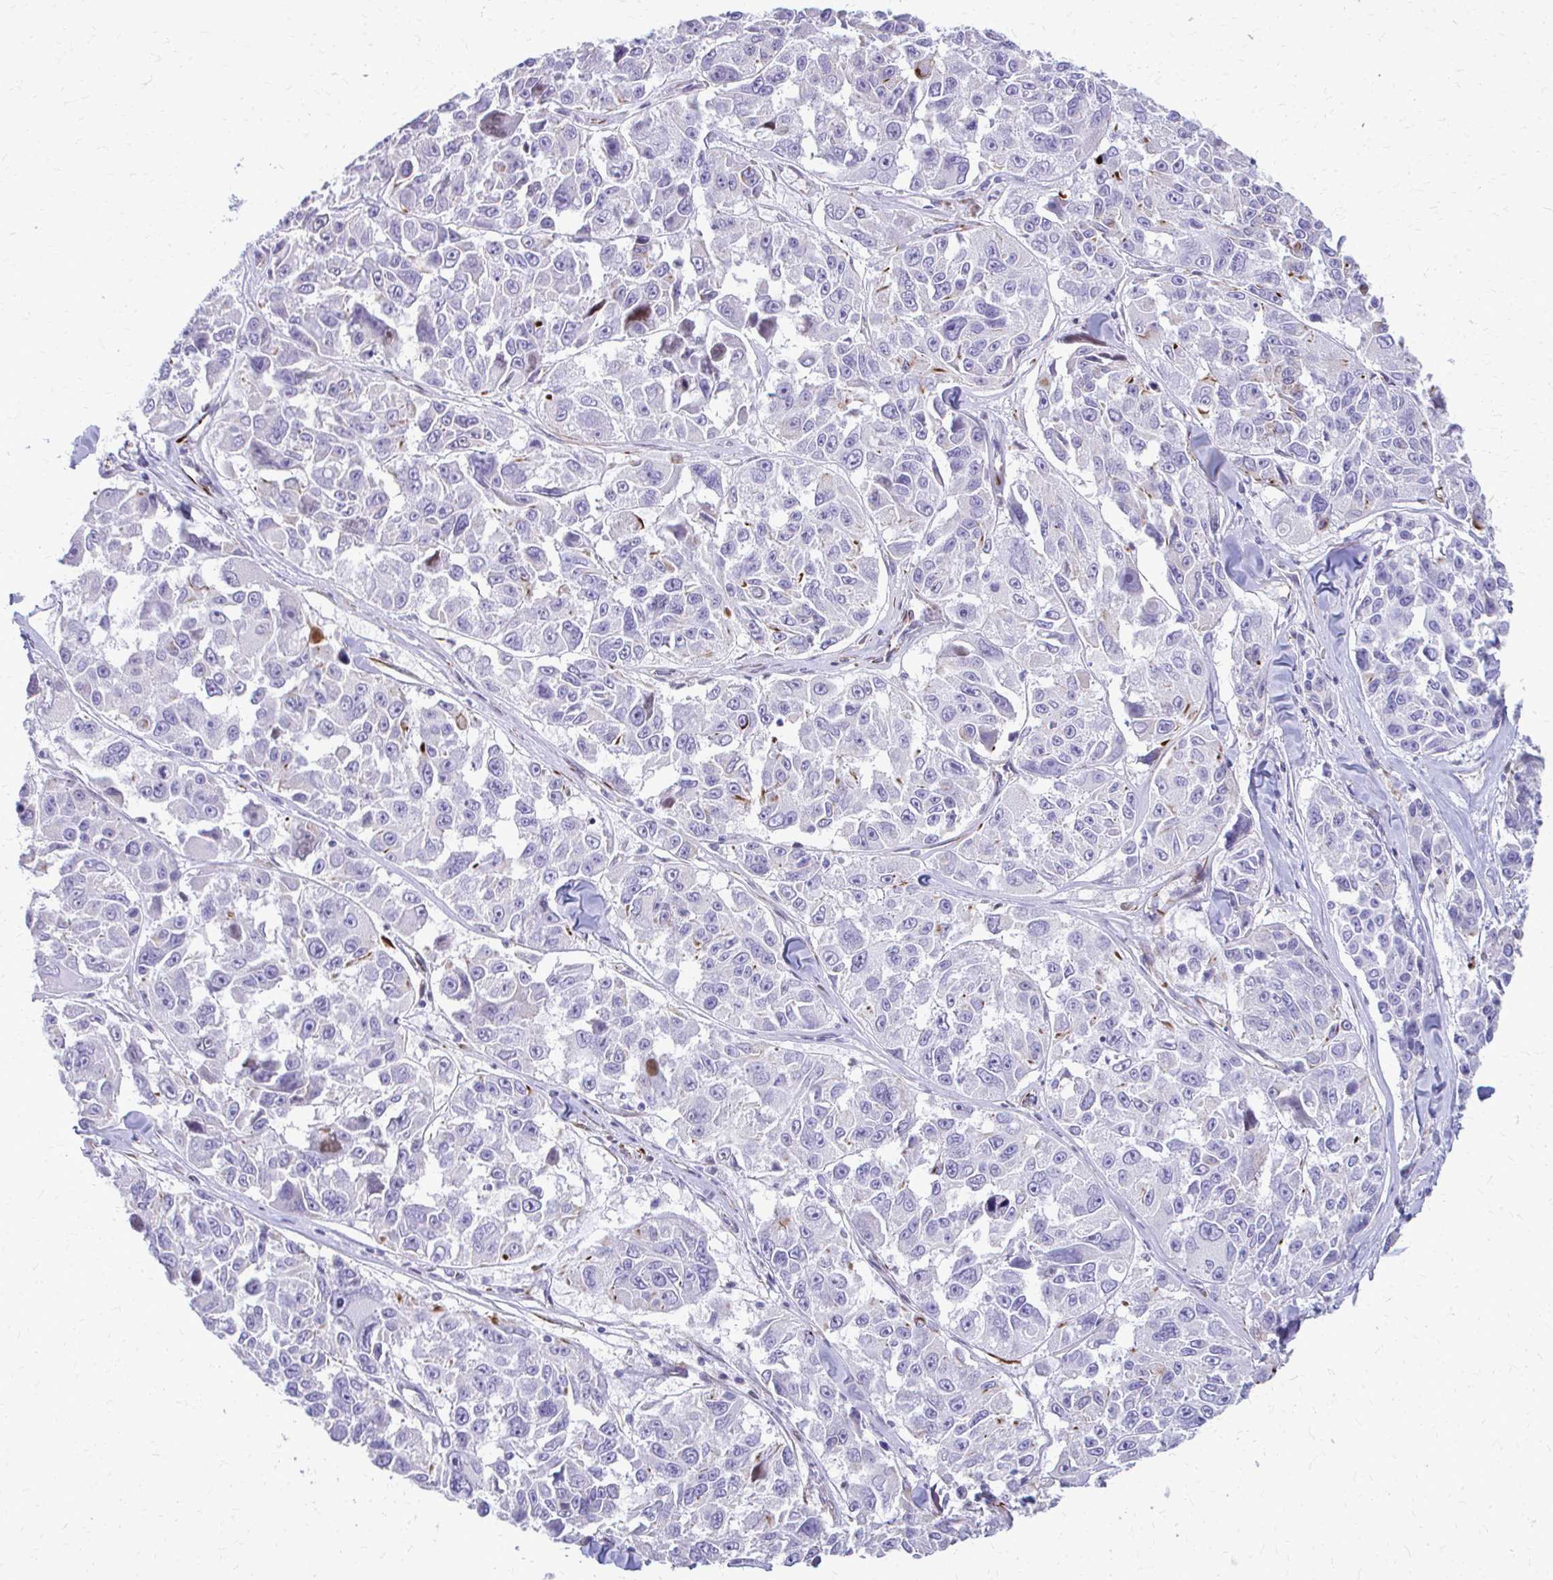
{"staining": {"intensity": "negative", "quantity": "none", "location": "none"}, "tissue": "melanoma", "cell_type": "Tumor cells", "image_type": "cancer", "snomed": [{"axis": "morphology", "description": "Malignant melanoma, NOS"}, {"axis": "topography", "description": "Skin"}], "caption": "This is an immunohistochemistry (IHC) micrograph of human malignant melanoma. There is no expression in tumor cells.", "gene": "TRIM6", "patient": {"sex": "female", "age": 66}}